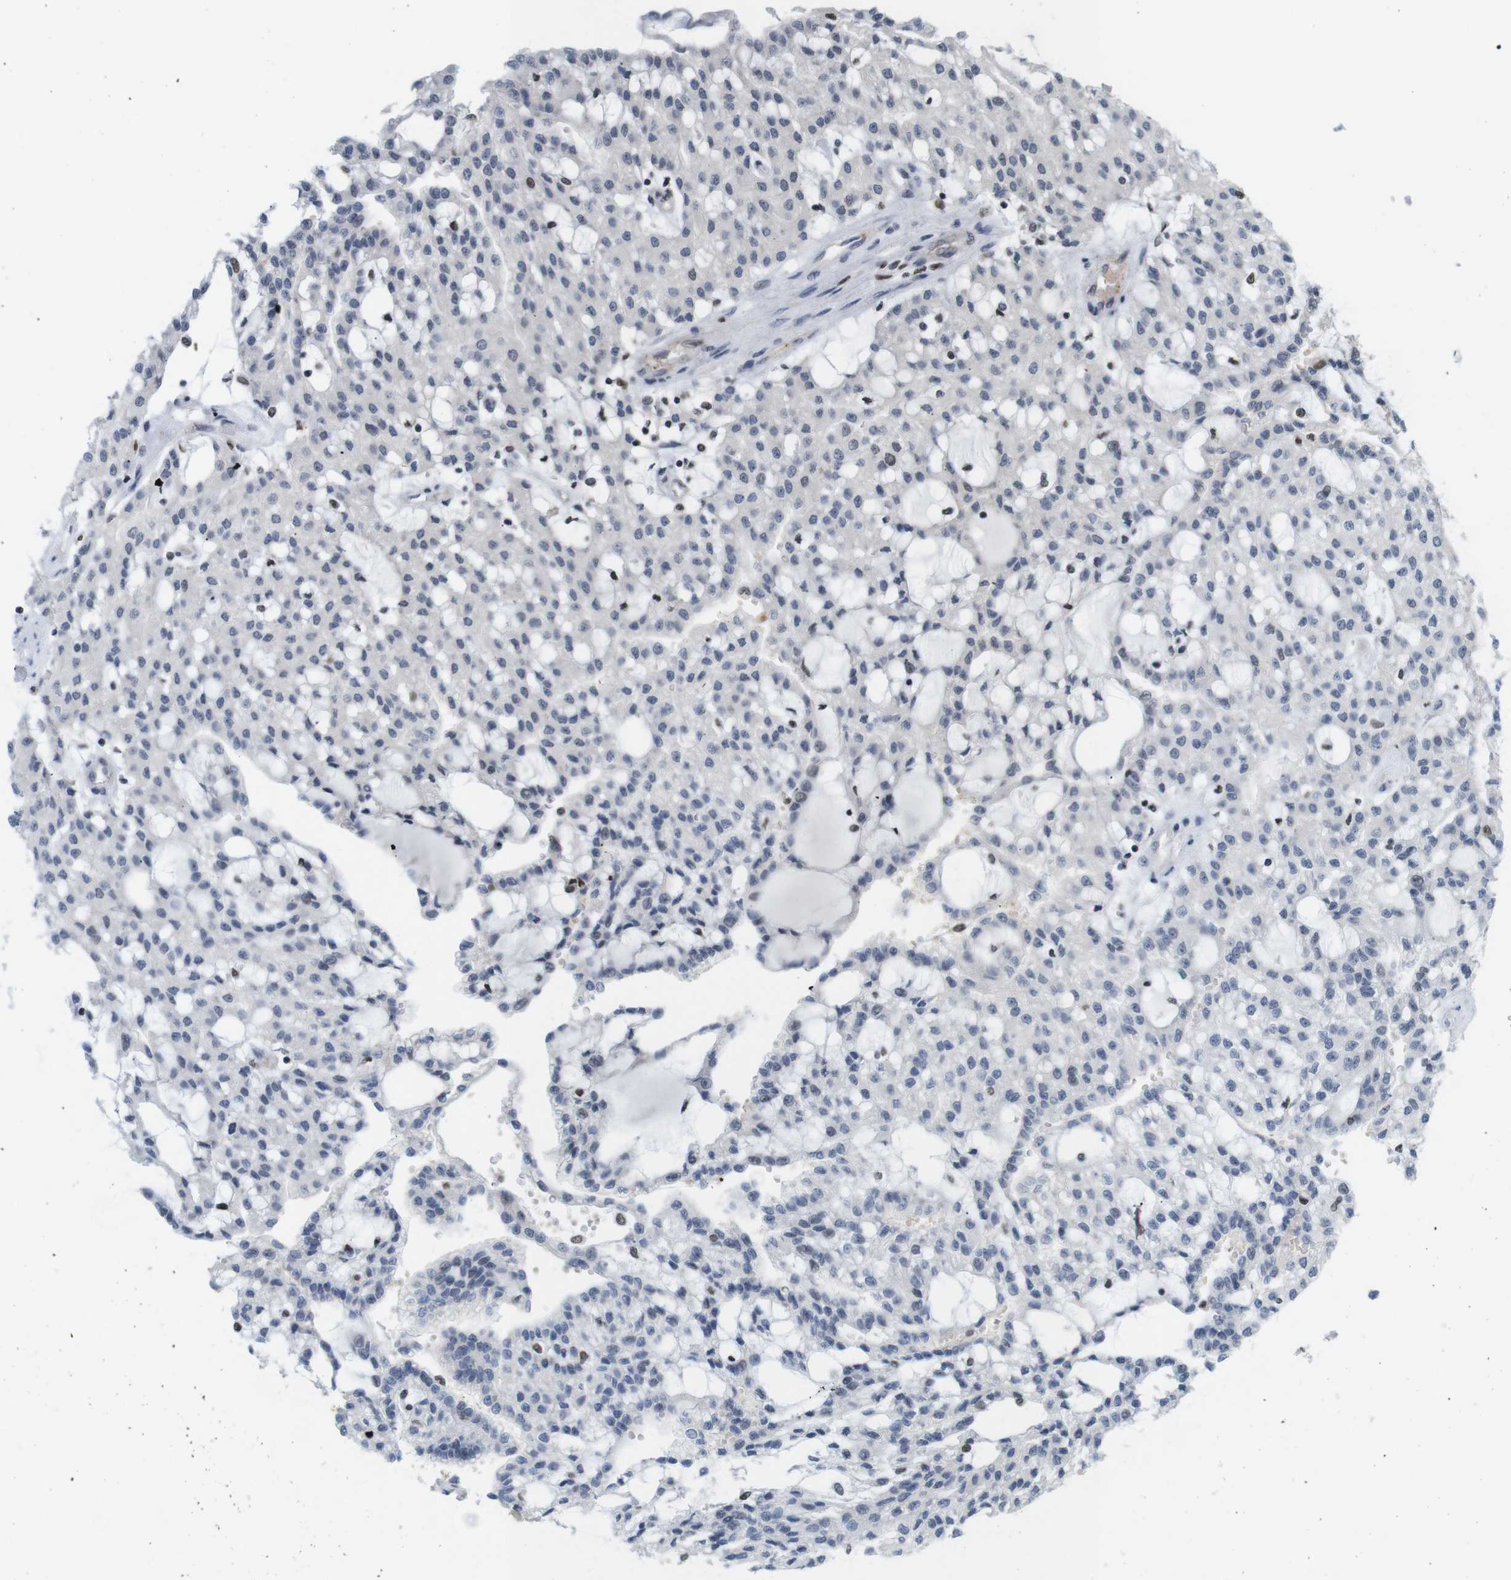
{"staining": {"intensity": "negative", "quantity": "none", "location": "none"}, "tissue": "renal cancer", "cell_type": "Tumor cells", "image_type": "cancer", "snomed": [{"axis": "morphology", "description": "Adenocarcinoma, NOS"}, {"axis": "topography", "description": "Kidney"}], "caption": "IHC histopathology image of neoplastic tissue: human renal cancer (adenocarcinoma) stained with DAB displays no significant protein expression in tumor cells.", "gene": "MBD1", "patient": {"sex": "male", "age": 63}}